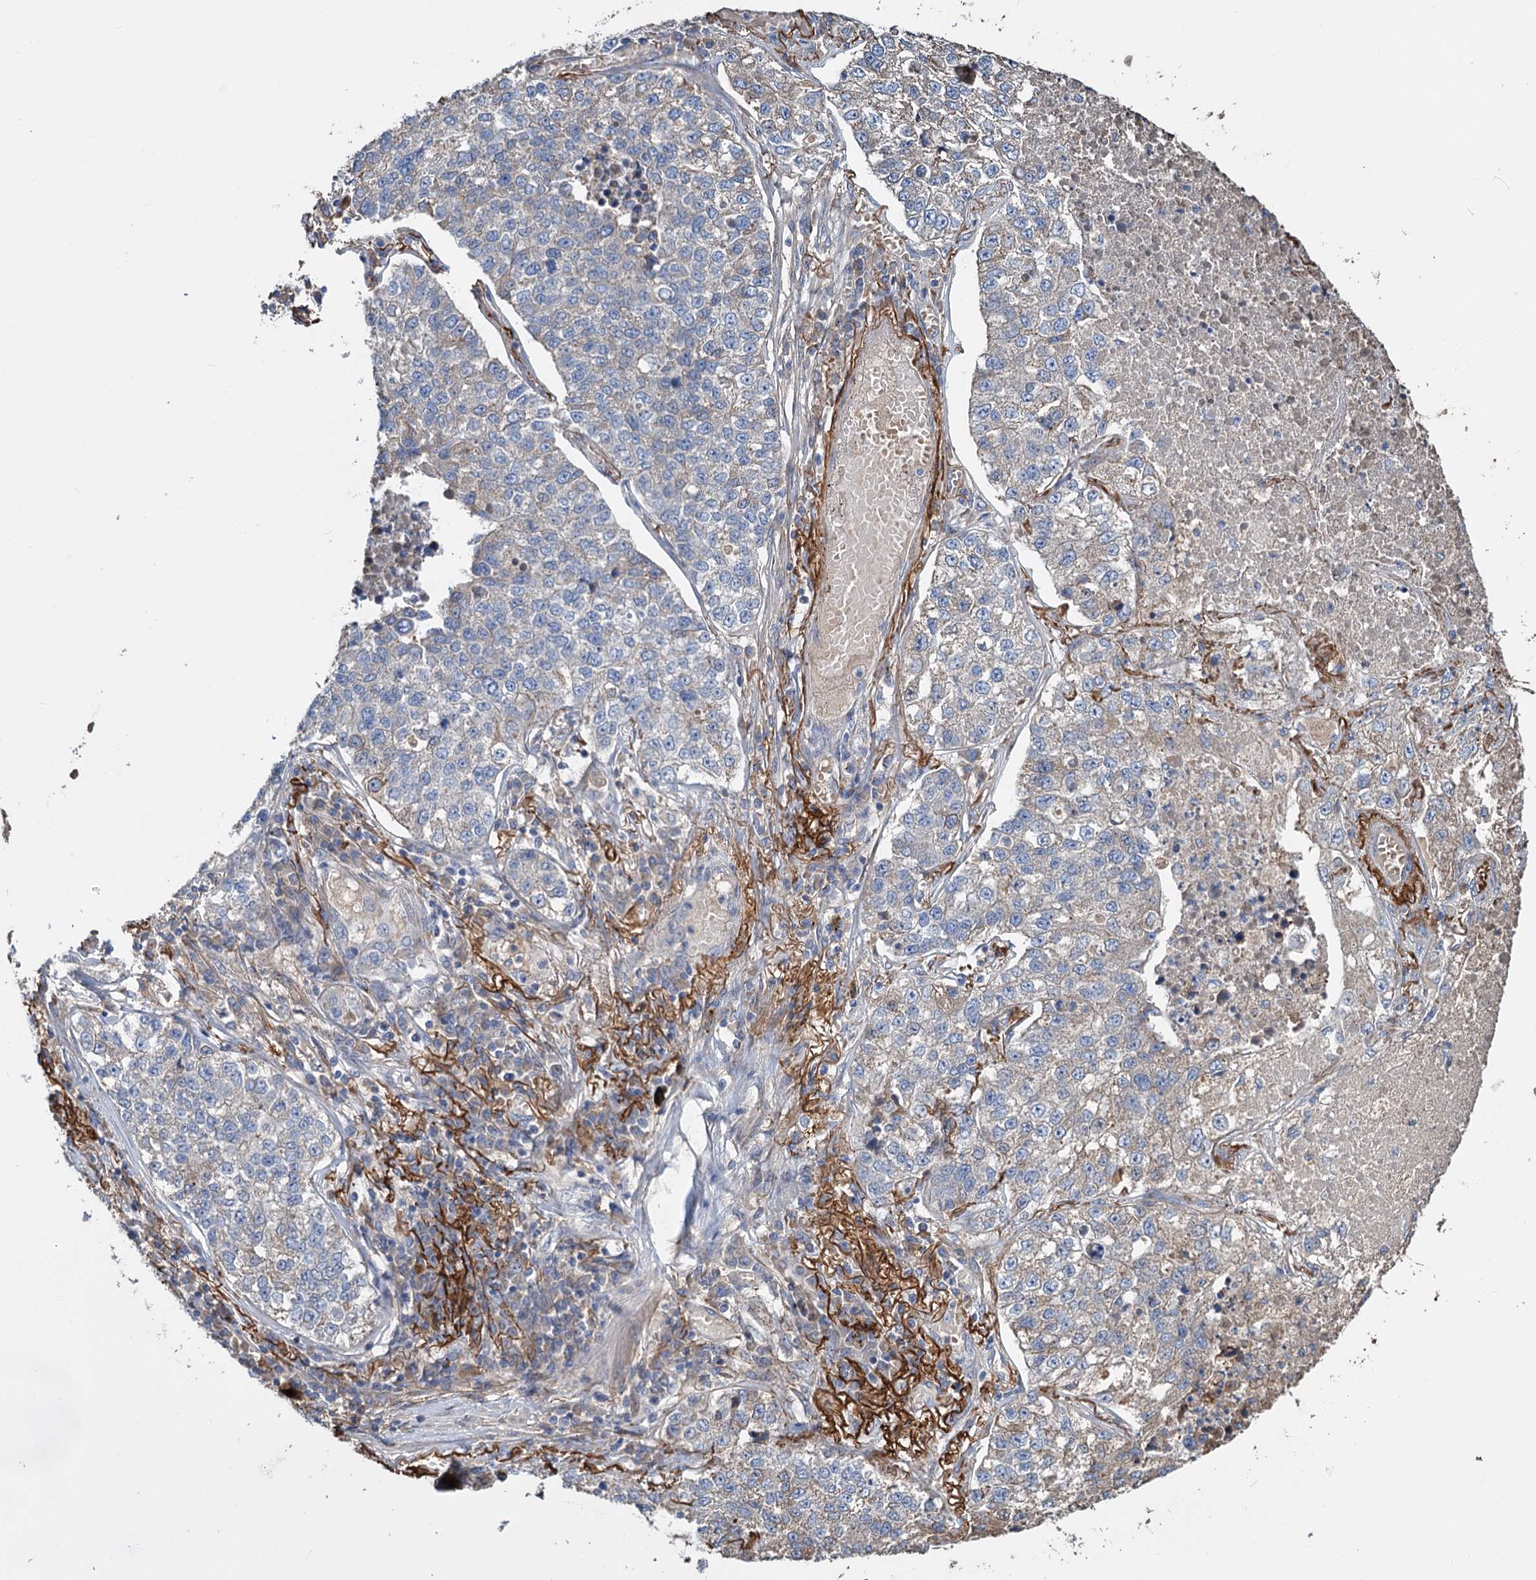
{"staining": {"intensity": "negative", "quantity": "none", "location": "none"}, "tissue": "lung cancer", "cell_type": "Tumor cells", "image_type": "cancer", "snomed": [{"axis": "morphology", "description": "Adenocarcinoma, NOS"}, {"axis": "topography", "description": "Lung"}], "caption": "IHC photomicrograph of human adenocarcinoma (lung) stained for a protein (brown), which reveals no staining in tumor cells.", "gene": "URAD", "patient": {"sex": "male", "age": 49}}